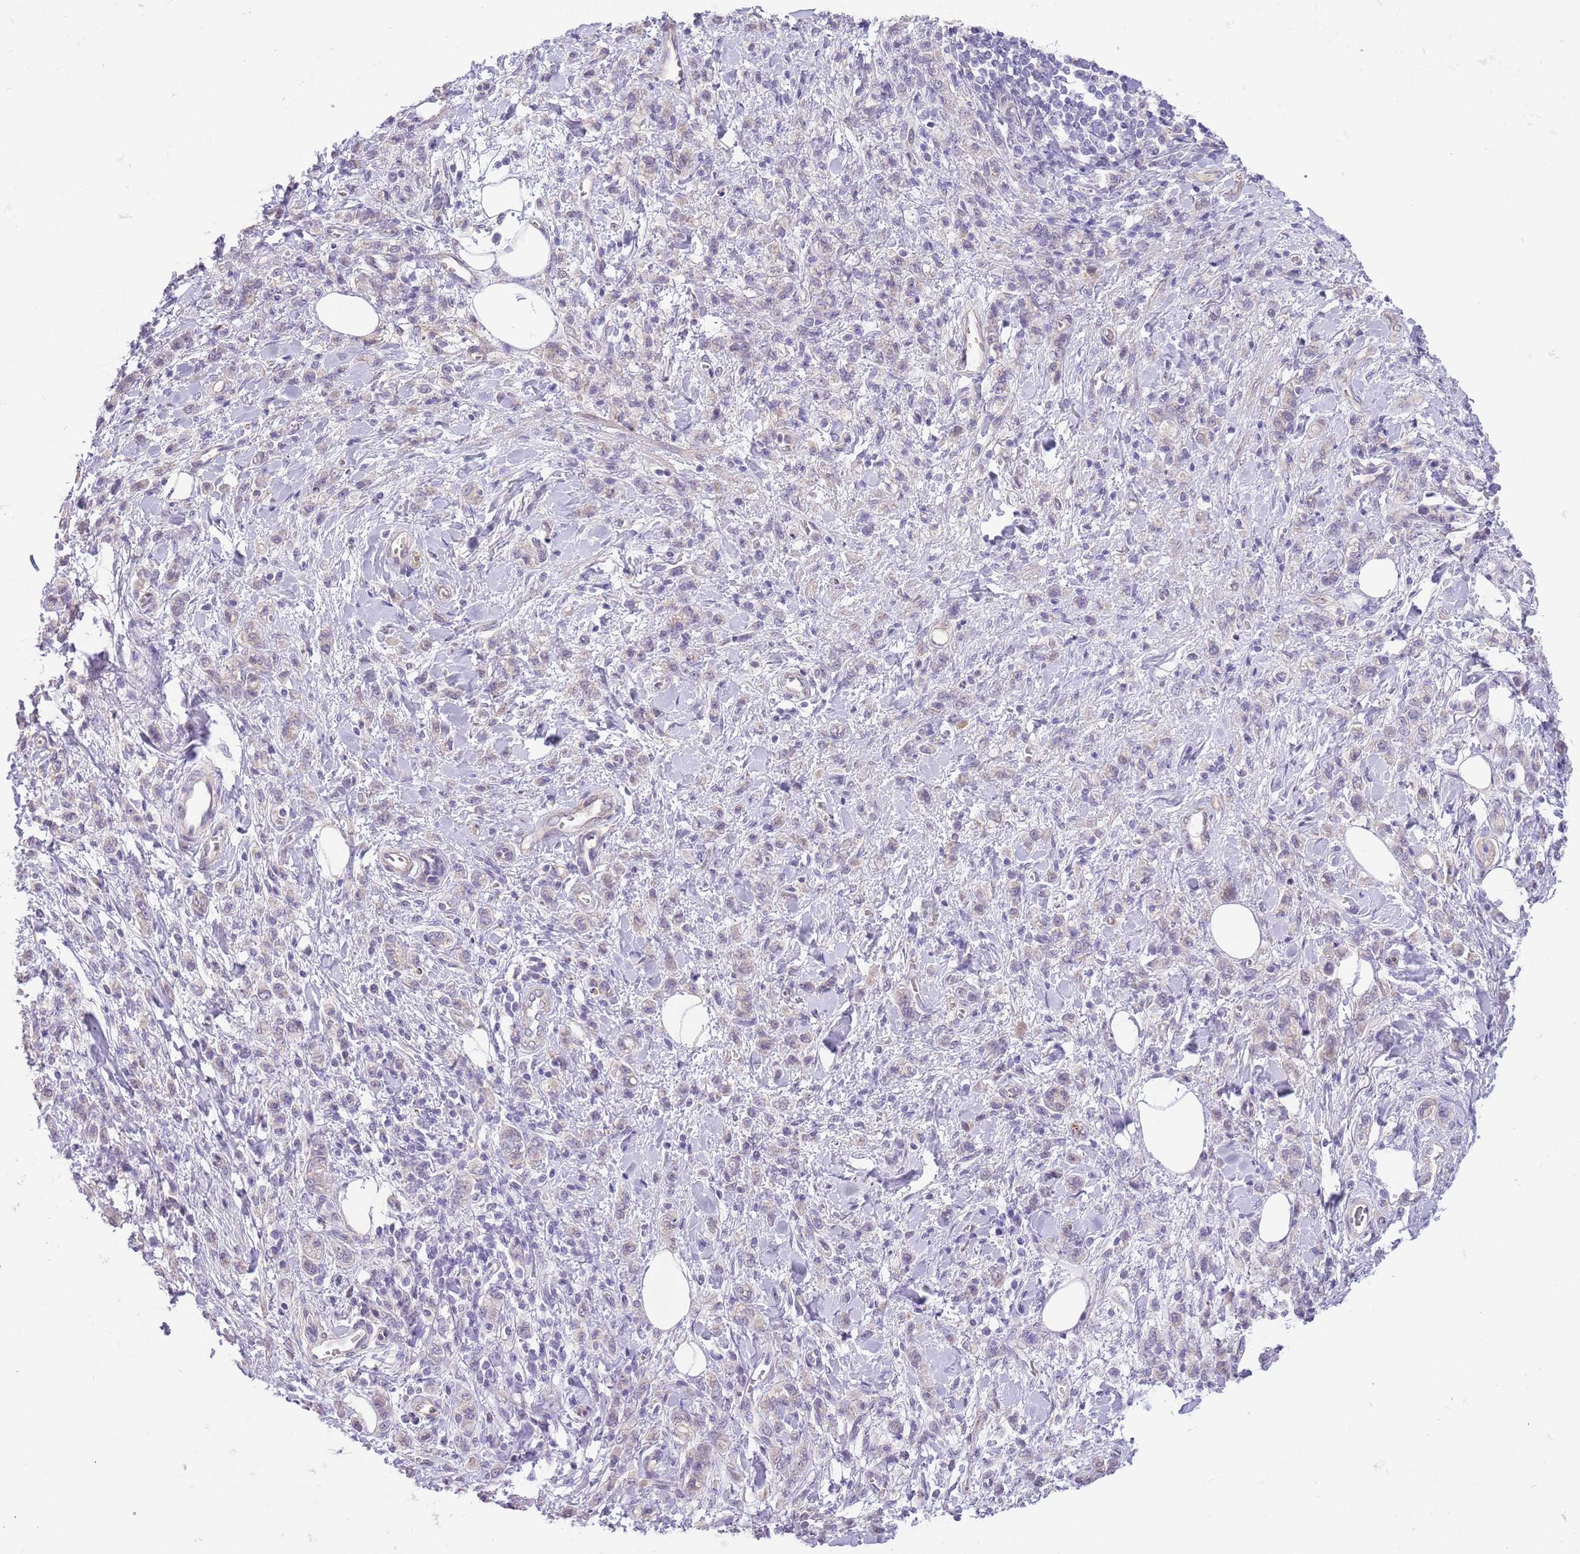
{"staining": {"intensity": "negative", "quantity": "none", "location": "none"}, "tissue": "stomach cancer", "cell_type": "Tumor cells", "image_type": "cancer", "snomed": [{"axis": "morphology", "description": "Adenocarcinoma, NOS"}, {"axis": "topography", "description": "Stomach"}], "caption": "This is a micrograph of immunohistochemistry staining of adenocarcinoma (stomach), which shows no positivity in tumor cells.", "gene": "ZNF658", "patient": {"sex": "male", "age": 77}}